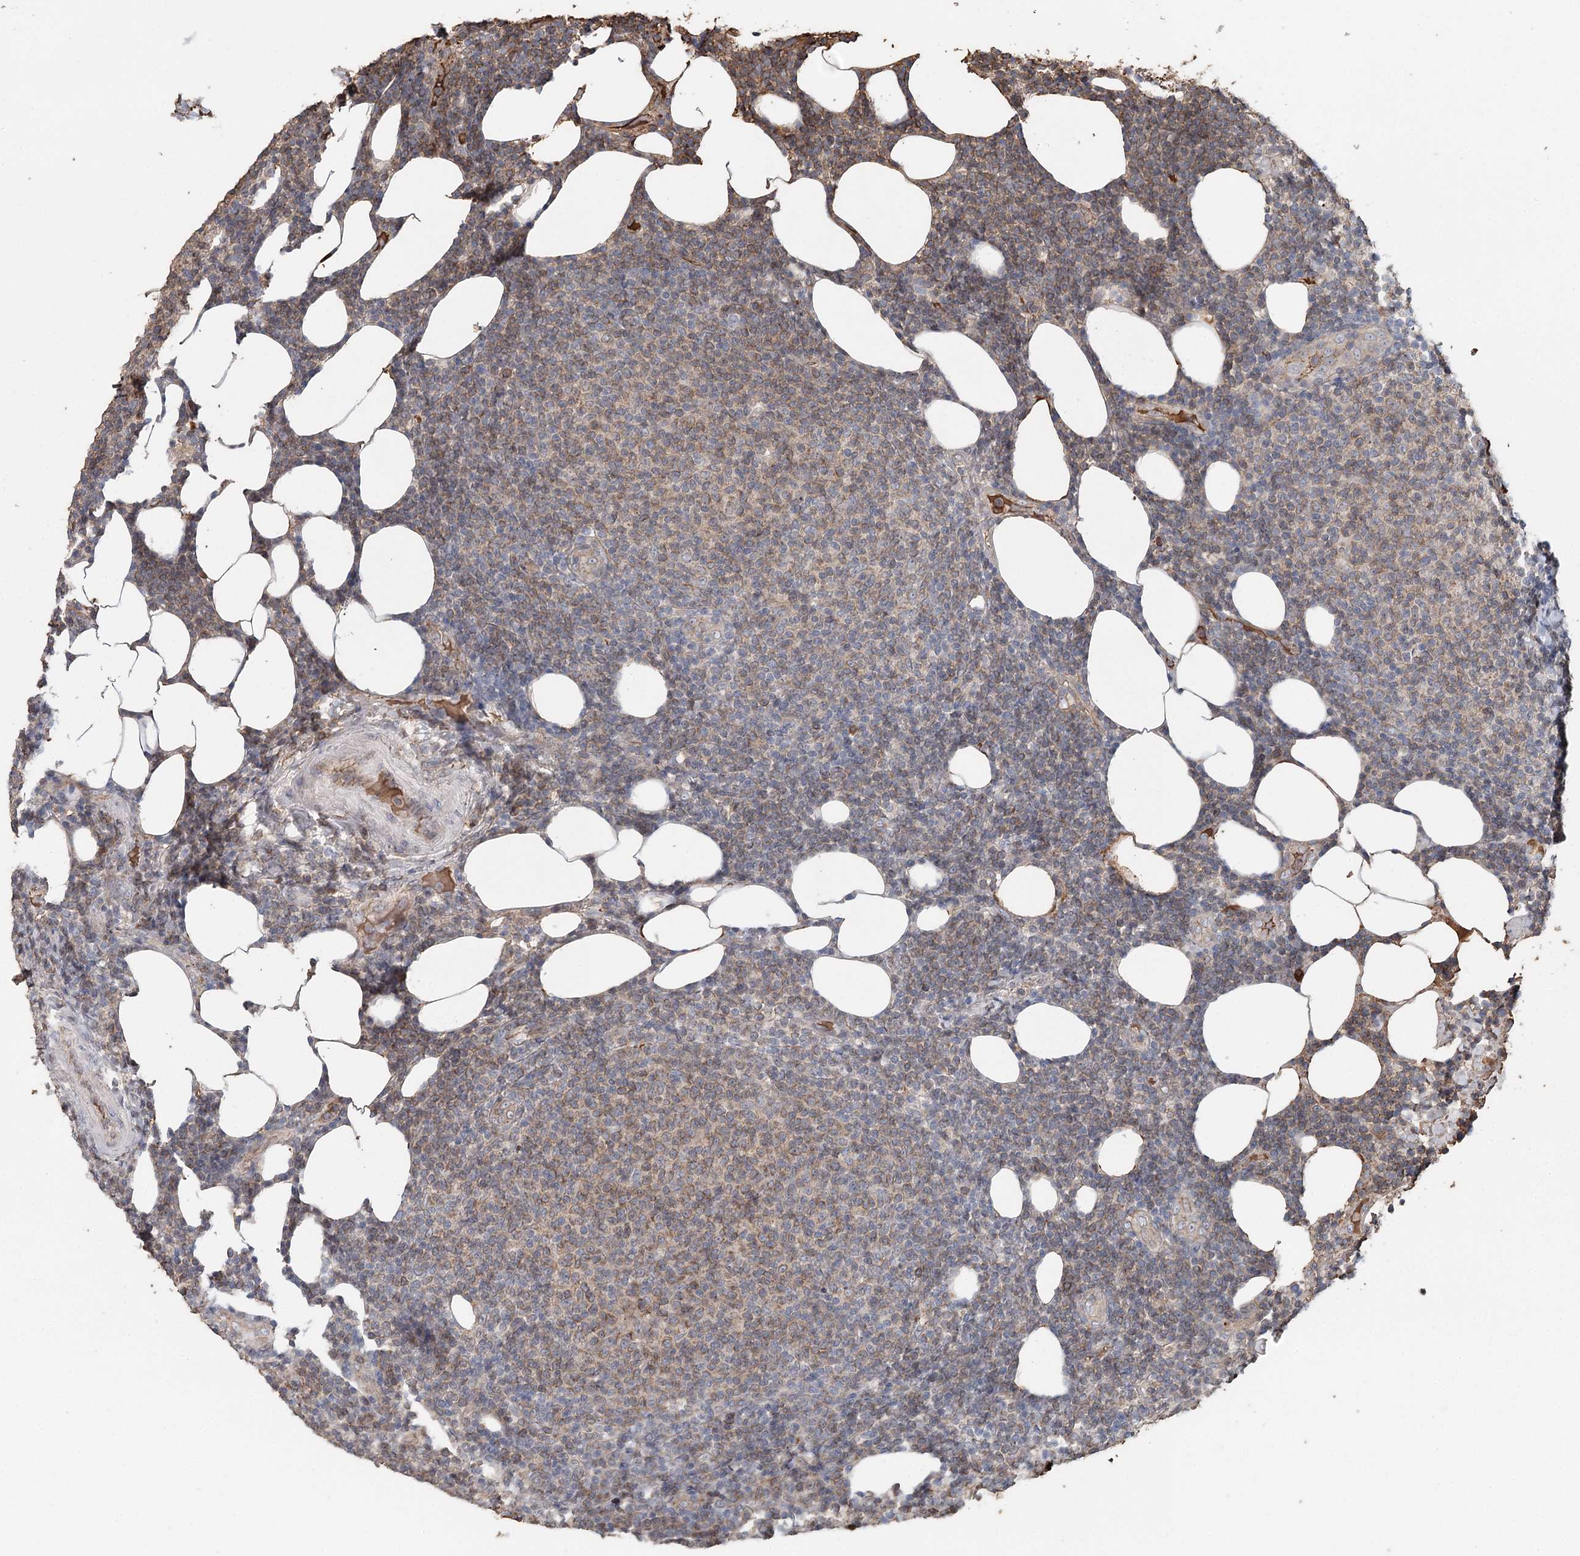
{"staining": {"intensity": "weak", "quantity": "<25%", "location": "cytoplasmic/membranous"}, "tissue": "lymphoma", "cell_type": "Tumor cells", "image_type": "cancer", "snomed": [{"axis": "morphology", "description": "Malignant lymphoma, non-Hodgkin's type, Low grade"}, {"axis": "topography", "description": "Lymph node"}], "caption": "Lymphoma was stained to show a protein in brown. There is no significant staining in tumor cells.", "gene": "SYVN1", "patient": {"sex": "male", "age": 66}}